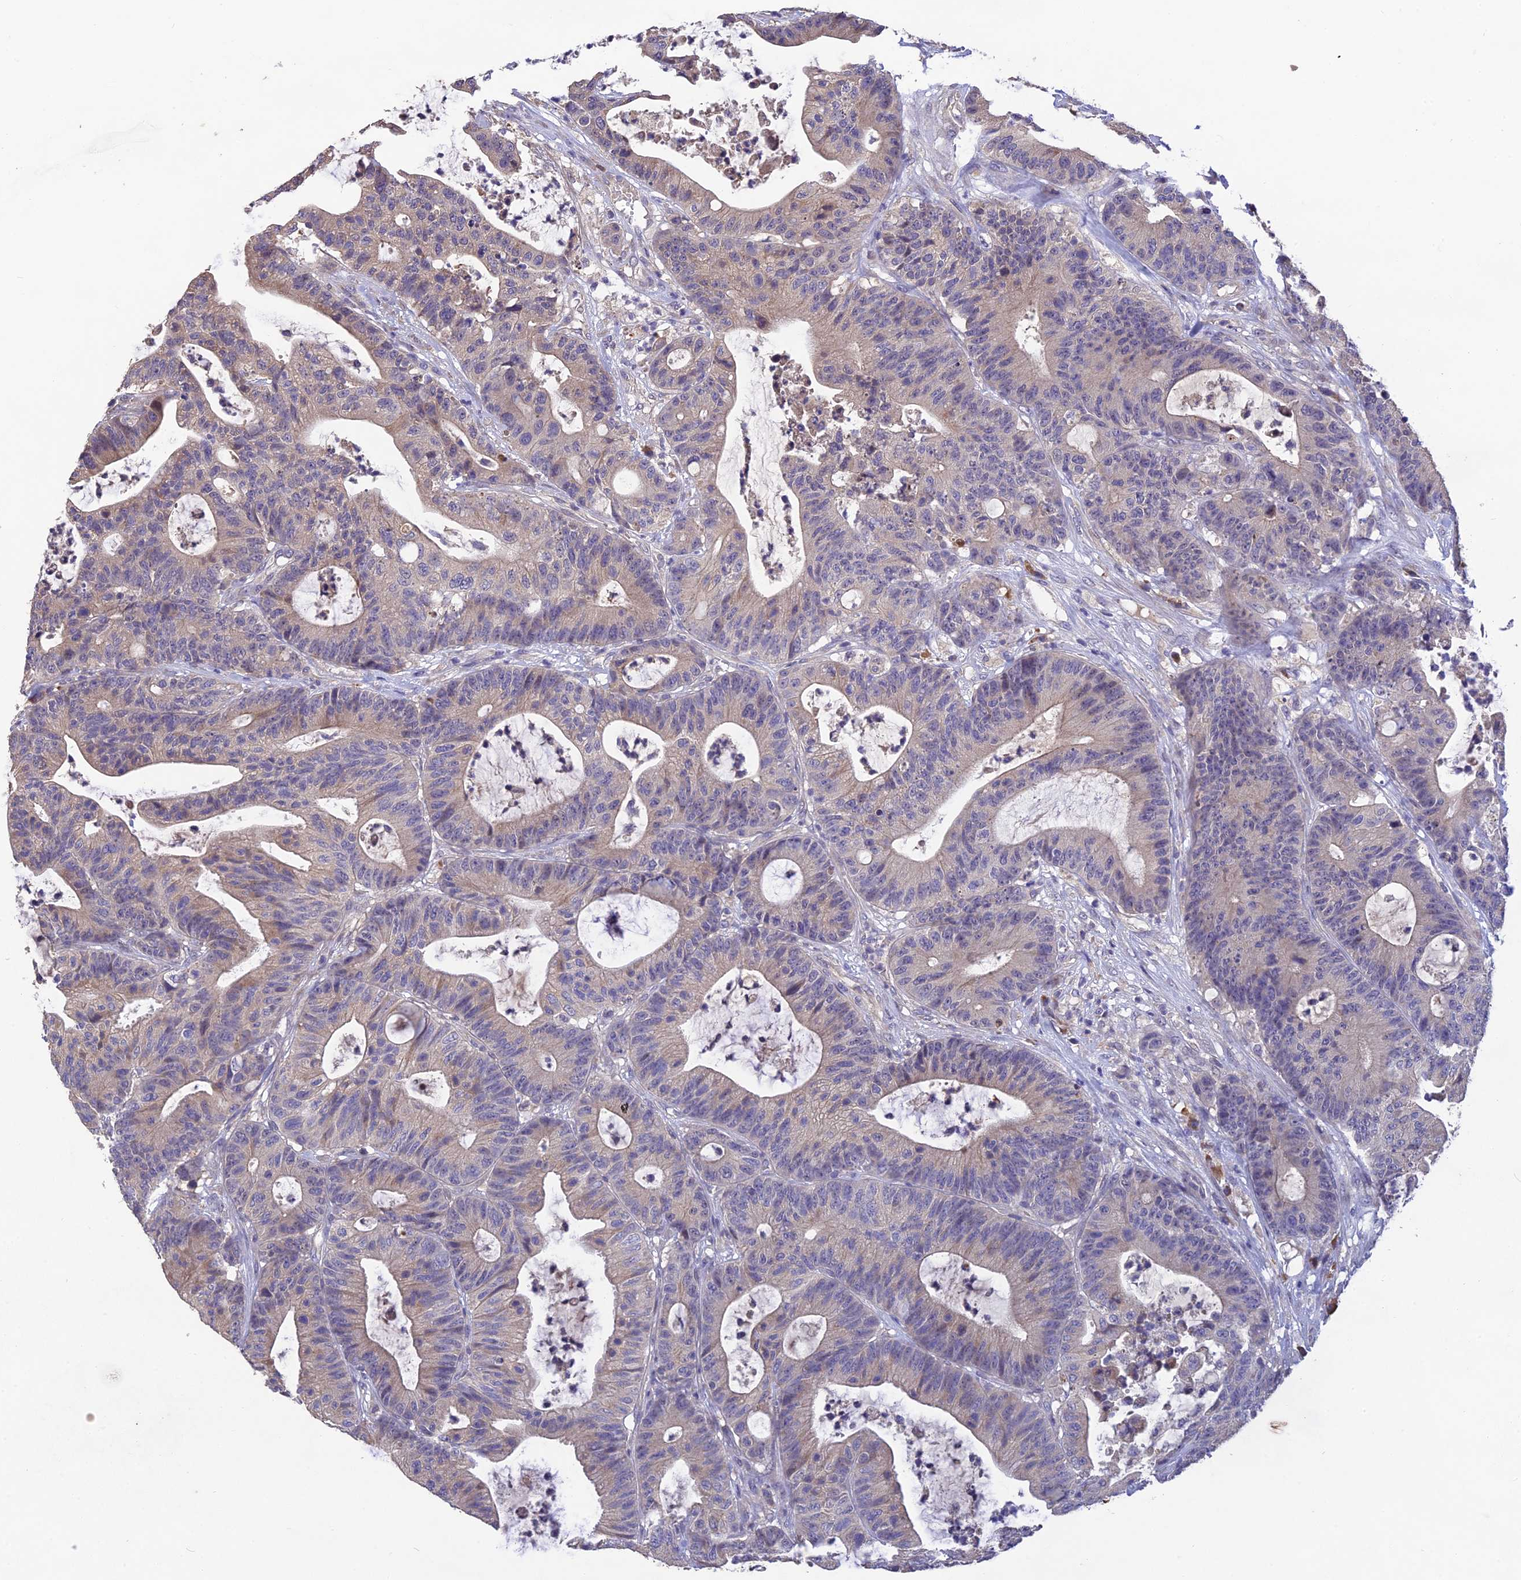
{"staining": {"intensity": "weak", "quantity": "<25%", "location": "cytoplasmic/membranous"}, "tissue": "colorectal cancer", "cell_type": "Tumor cells", "image_type": "cancer", "snomed": [{"axis": "morphology", "description": "Adenocarcinoma, NOS"}, {"axis": "topography", "description": "Colon"}], "caption": "Colorectal adenocarcinoma stained for a protein using immunohistochemistry (IHC) demonstrates no staining tumor cells.", "gene": "DENND5B", "patient": {"sex": "female", "age": 84}}